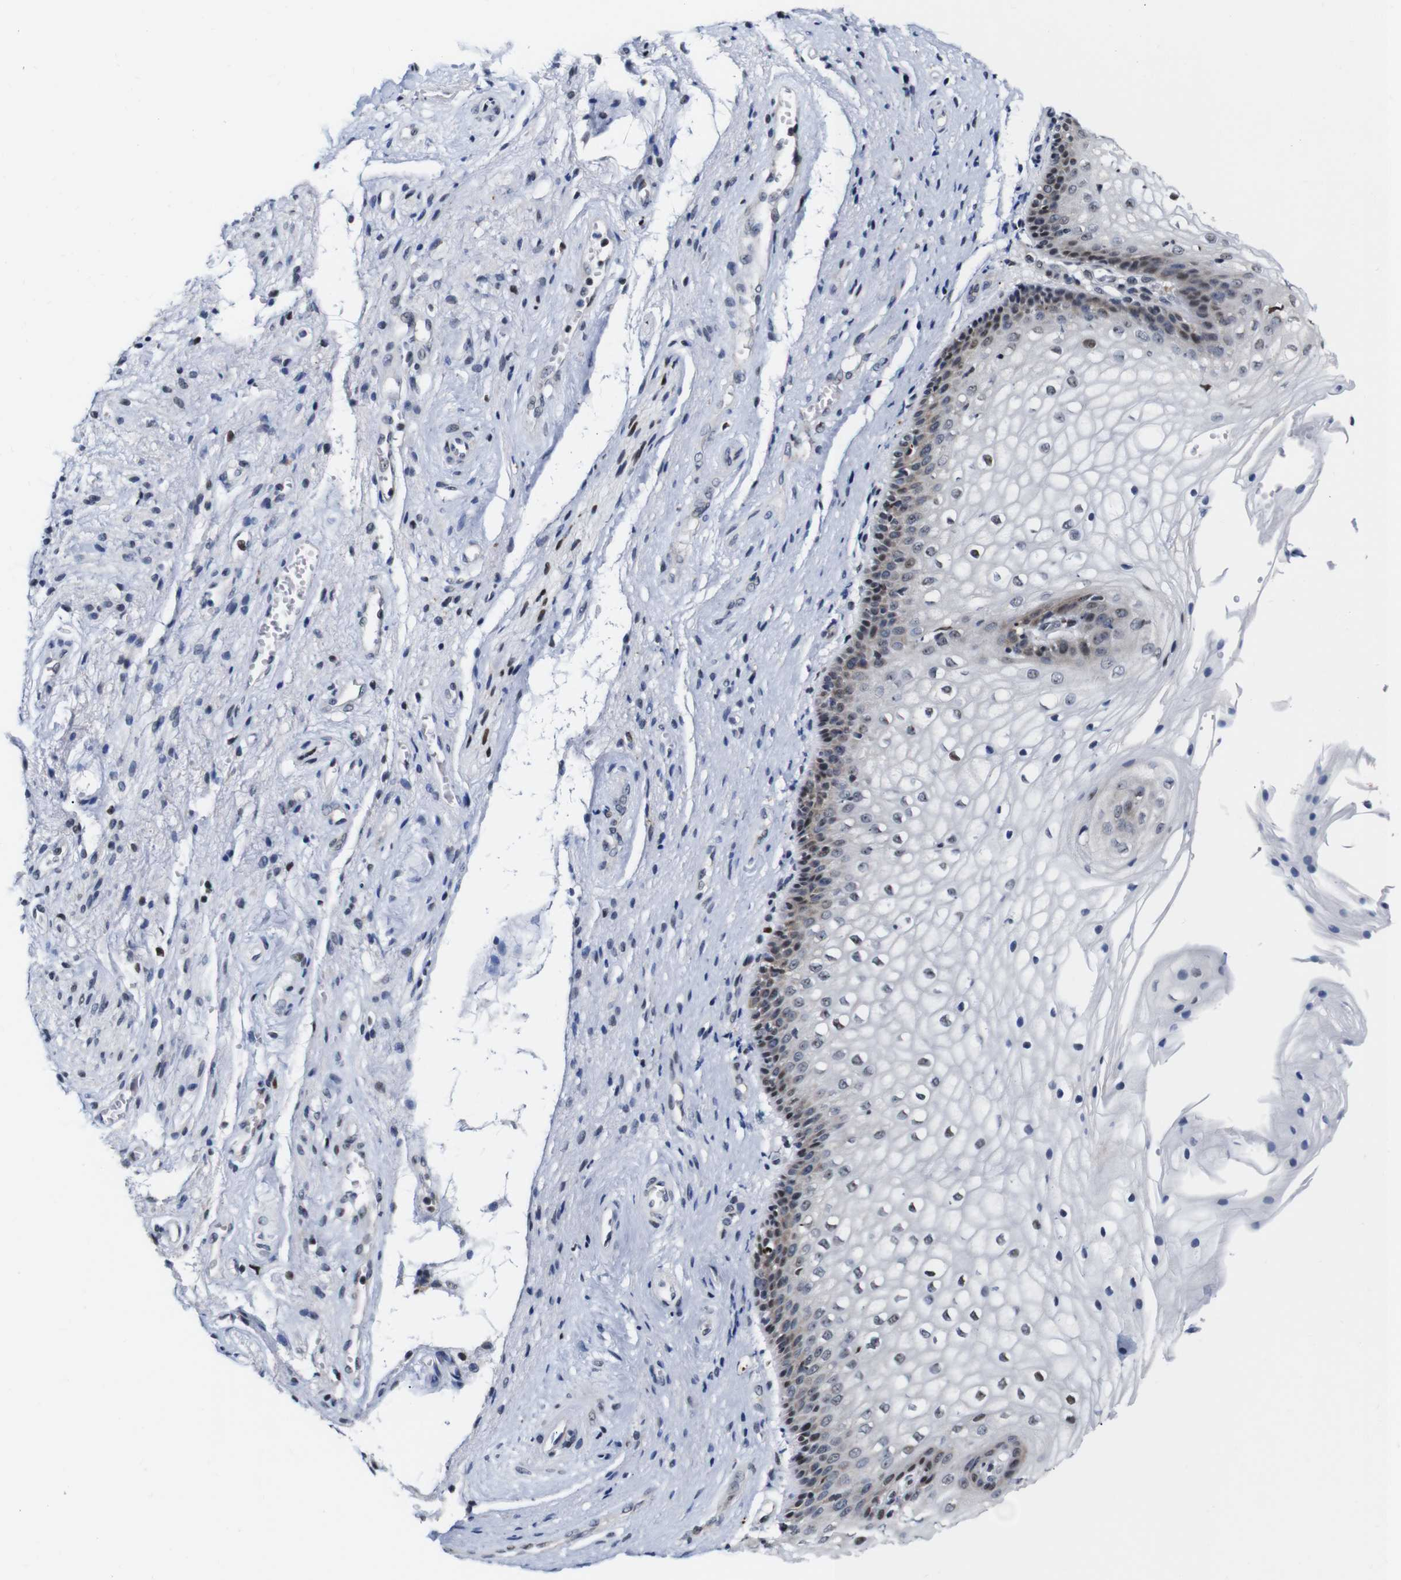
{"staining": {"intensity": "moderate", "quantity": "25%-75%", "location": "cytoplasmic/membranous,nuclear"}, "tissue": "vagina", "cell_type": "Squamous epithelial cells", "image_type": "normal", "snomed": [{"axis": "morphology", "description": "Normal tissue, NOS"}, {"axis": "topography", "description": "Vagina"}], "caption": "Protein analysis of benign vagina demonstrates moderate cytoplasmic/membranous,nuclear staining in about 25%-75% of squamous epithelial cells. Nuclei are stained in blue.", "gene": "GATA6", "patient": {"sex": "female", "age": 34}}